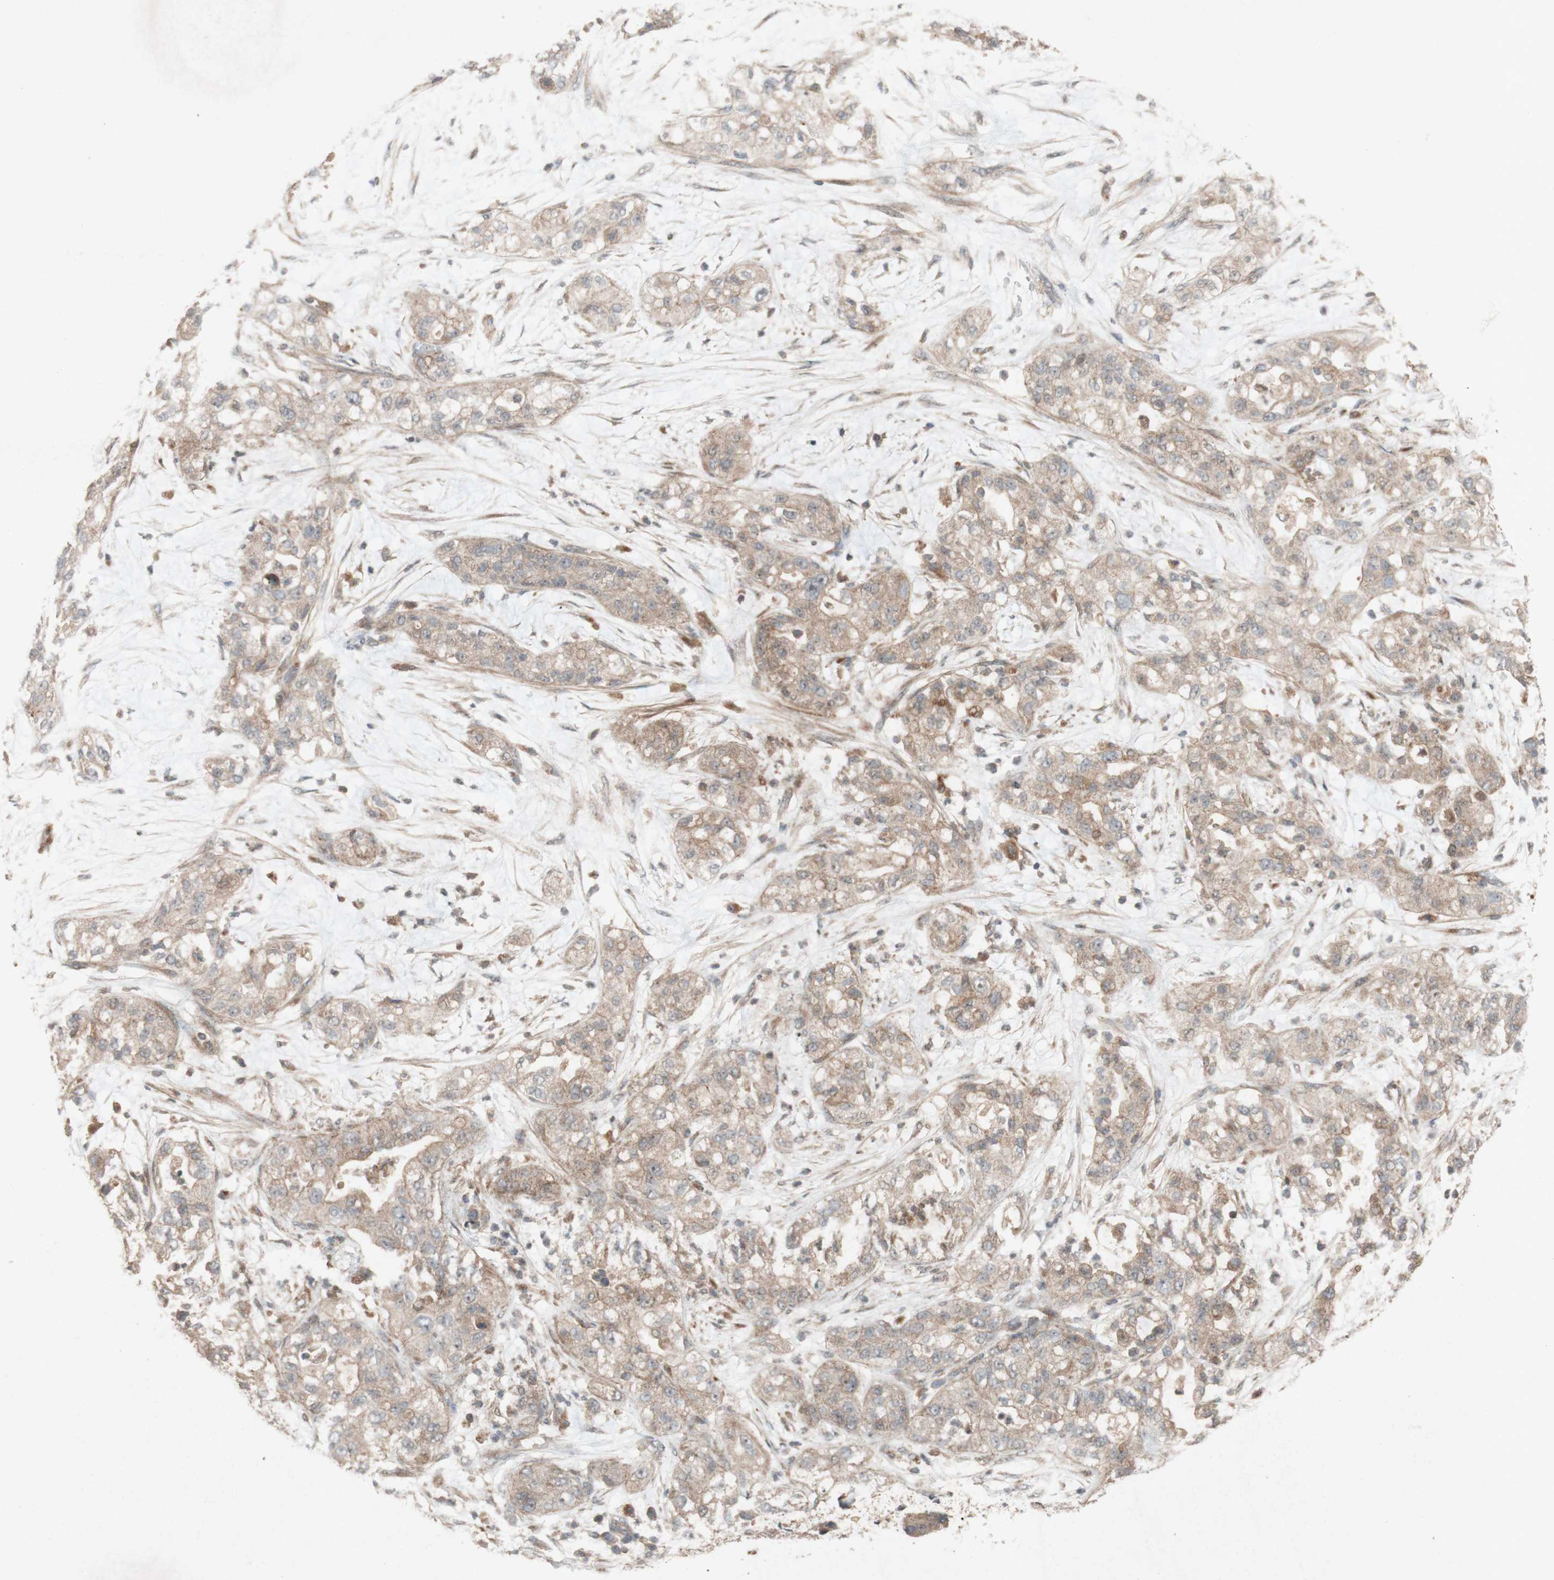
{"staining": {"intensity": "weak", "quantity": ">75%", "location": "cytoplasmic/membranous"}, "tissue": "pancreatic cancer", "cell_type": "Tumor cells", "image_type": "cancer", "snomed": [{"axis": "morphology", "description": "Adenocarcinoma, NOS"}, {"axis": "topography", "description": "Pancreas"}], "caption": "Protein analysis of pancreatic cancer tissue shows weak cytoplasmic/membranous staining in about >75% of tumor cells. The staining was performed using DAB, with brown indicating positive protein expression. Nuclei are stained blue with hematoxylin.", "gene": "ATP6V1F", "patient": {"sex": "female", "age": 78}}